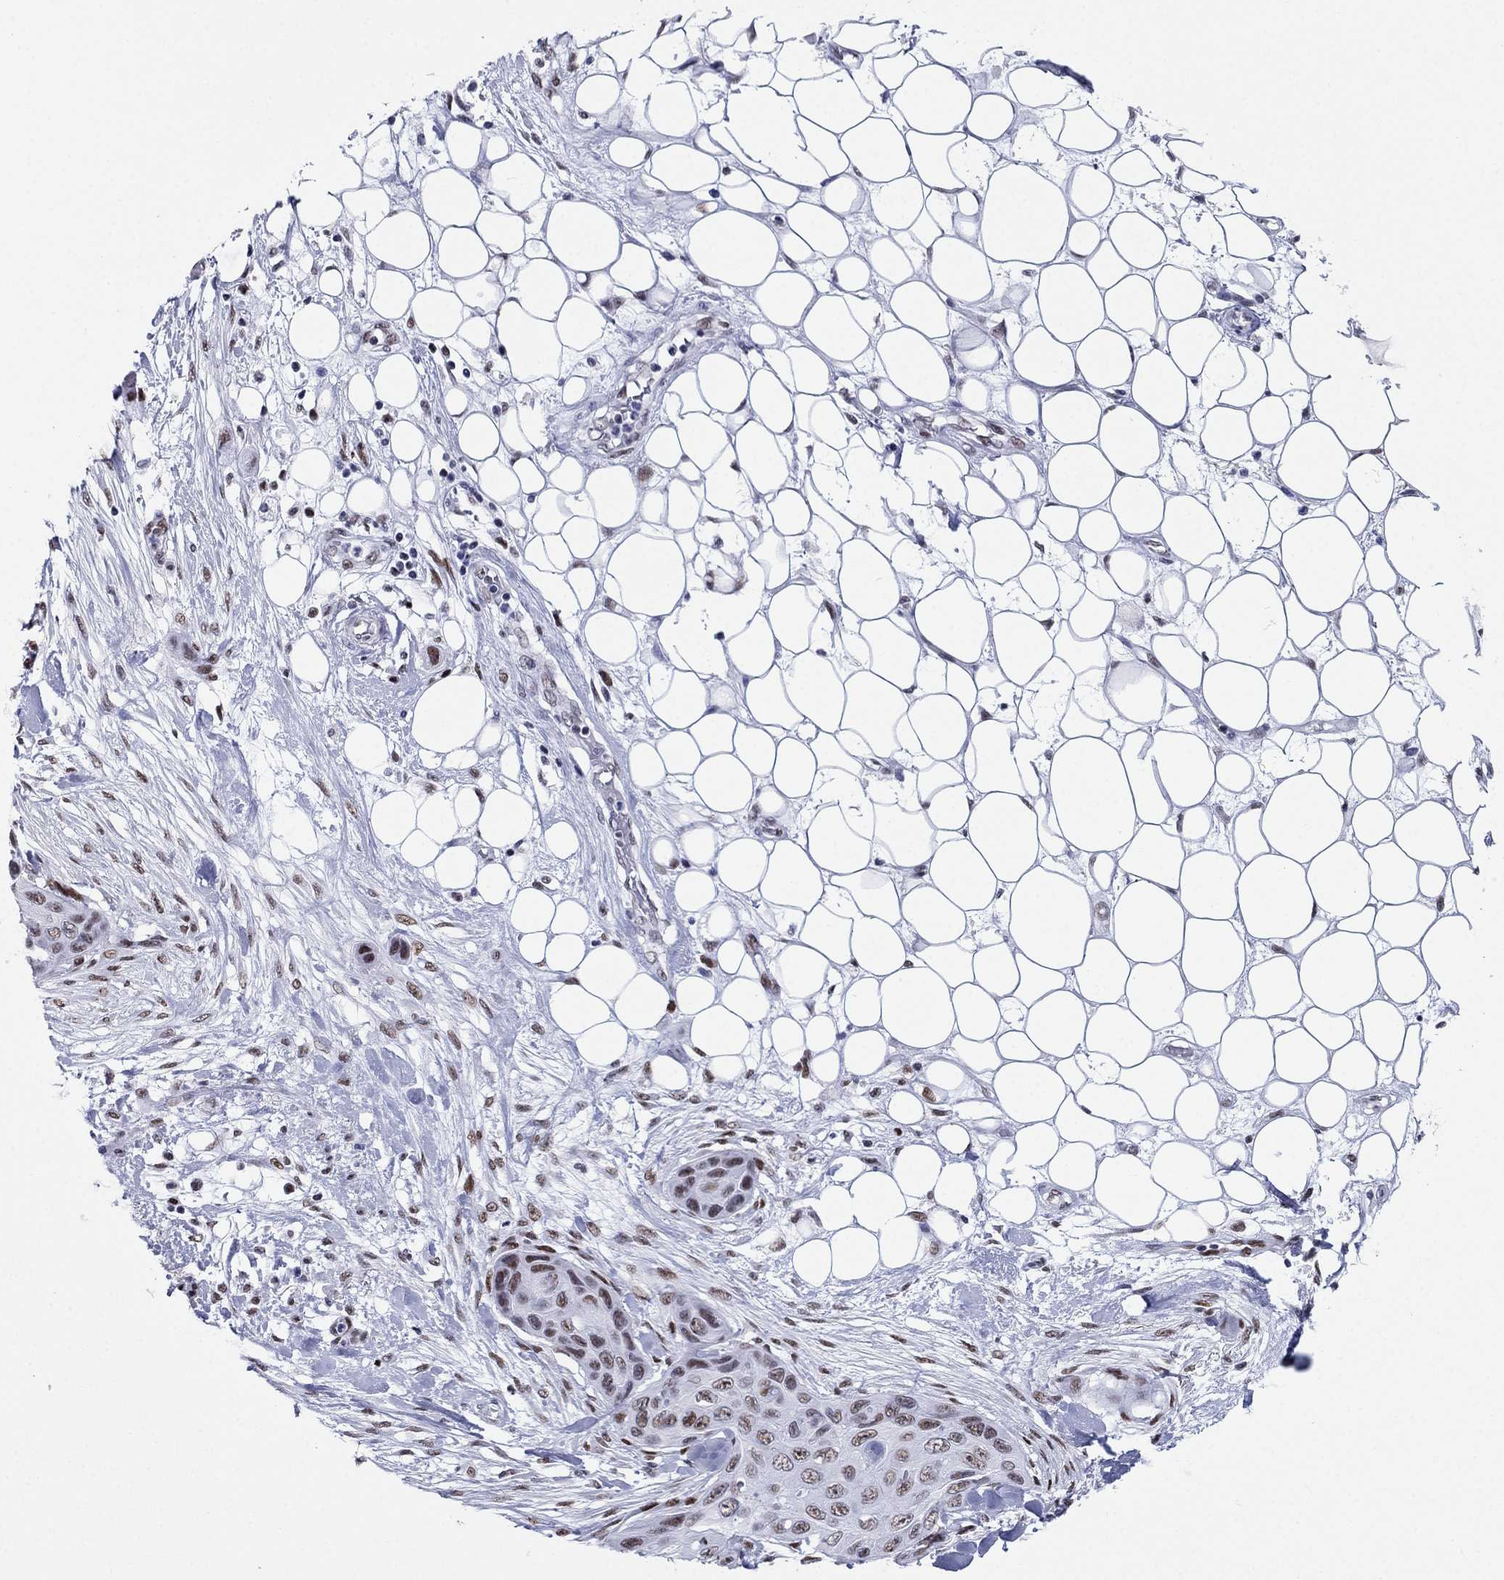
{"staining": {"intensity": "strong", "quantity": ">75%", "location": "nuclear"}, "tissue": "skin cancer", "cell_type": "Tumor cells", "image_type": "cancer", "snomed": [{"axis": "morphology", "description": "Squamous cell carcinoma, NOS"}, {"axis": "topography", "description": "Skin"}], "caption": "About >75% of tumor cells in human skin cancer show strong nuclear protein expression as visualized by brown immunohistochemical staining.", "gene": "PPM1G", "patient": {"sex": "male", "age": 79}}